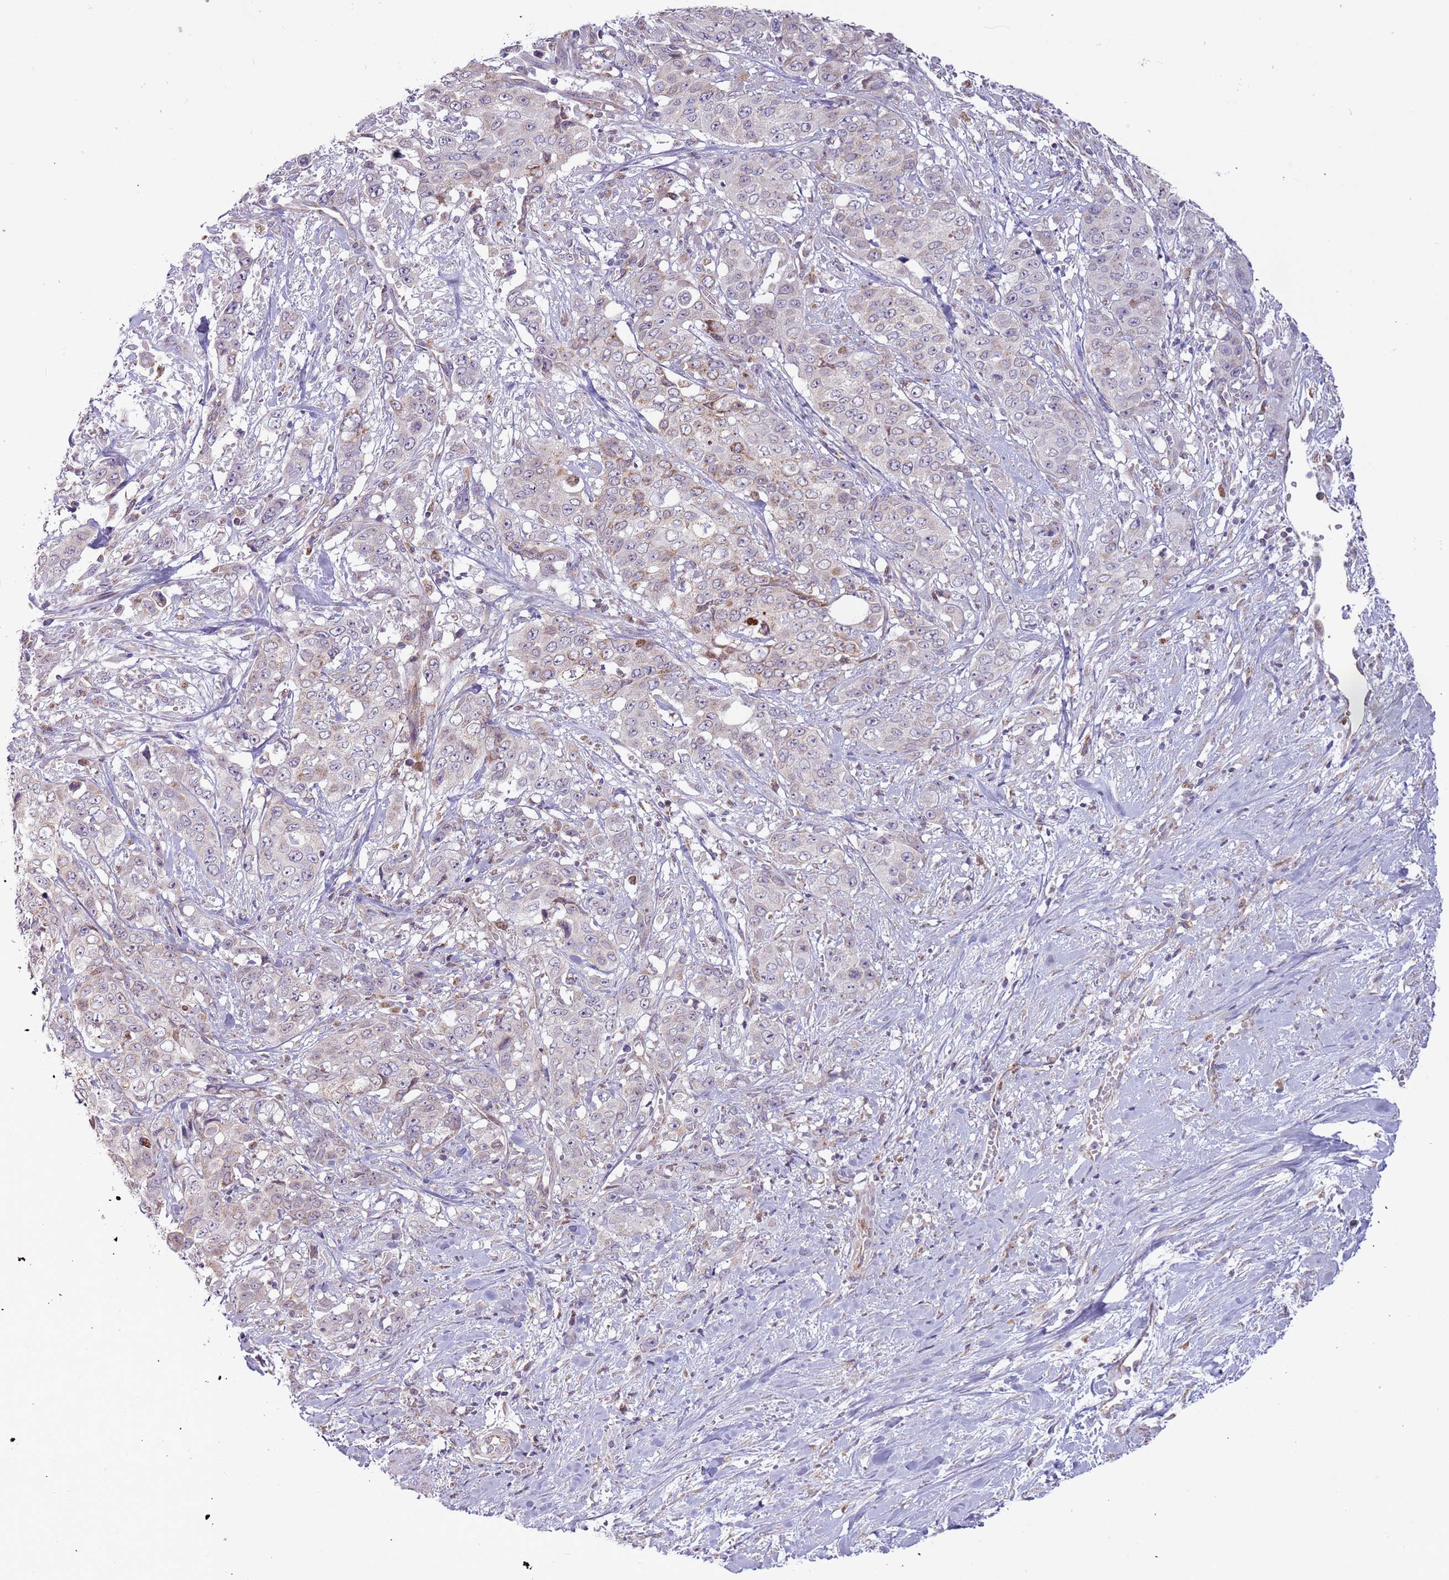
{"staining": {"intensity": "moderate", "quantity": "<25%", "location": "cytoplasmic/membranous"}, "tissue": "stomach cancer", "cell_type": "Tumor cells", "image_type": "cancer", "snomed": [{"axis": "morphology", "description": "Adenocarcinoma, NOS"}, {"axis": "topography", "description": "Stomach, upper"}], "caption": "The histopathology image displays a brown stain indicating the presence of a protein in the cytoplasmic/membranous of tumor cells in stomach cancer.", "gene": "MLLT11", "patient": {"sex": "male", "age": 62}}